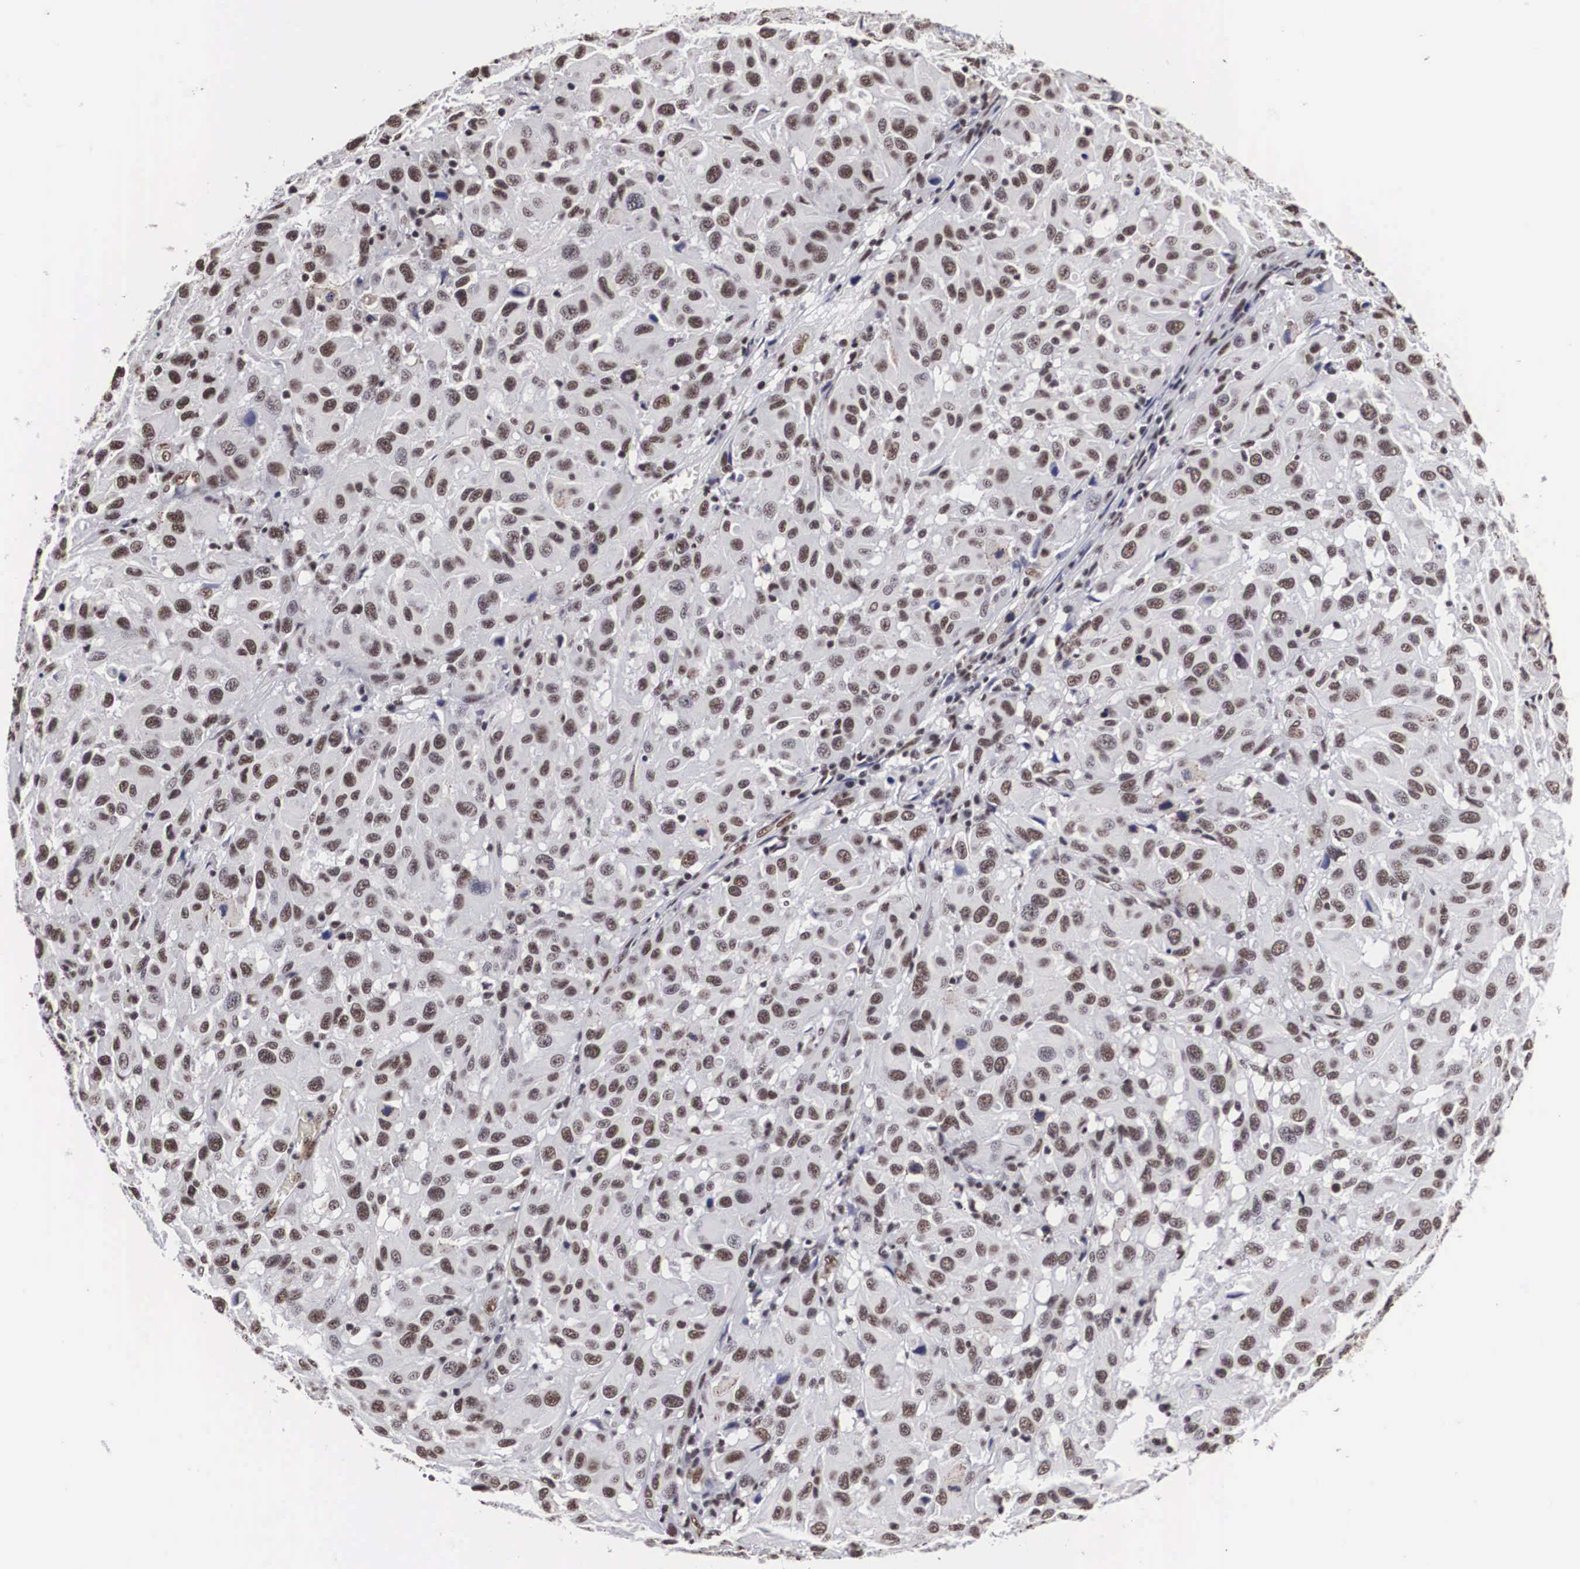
{"staining": {"intensity": "moderate", "quantity": ">75%", "location": "nuclear"}, "tissue": "melanoma", "cell_type": "Tumor cells", "image_type": "cancer", "snomed": [{"axis": "morphology", "description": "Malignant melanoma, NOS"}, {"axis": "topography", "description": "Skin"}], "caption": "Immunohistochemistry (IHC) (DAB (3,3'-diaminobenzidine)) staining of melanoma reveals moderate nuclear protein expression in approximately >75% of tumor cells.", "gene": "ACIN1", "patient": {"sex": "female", "age": 77}}